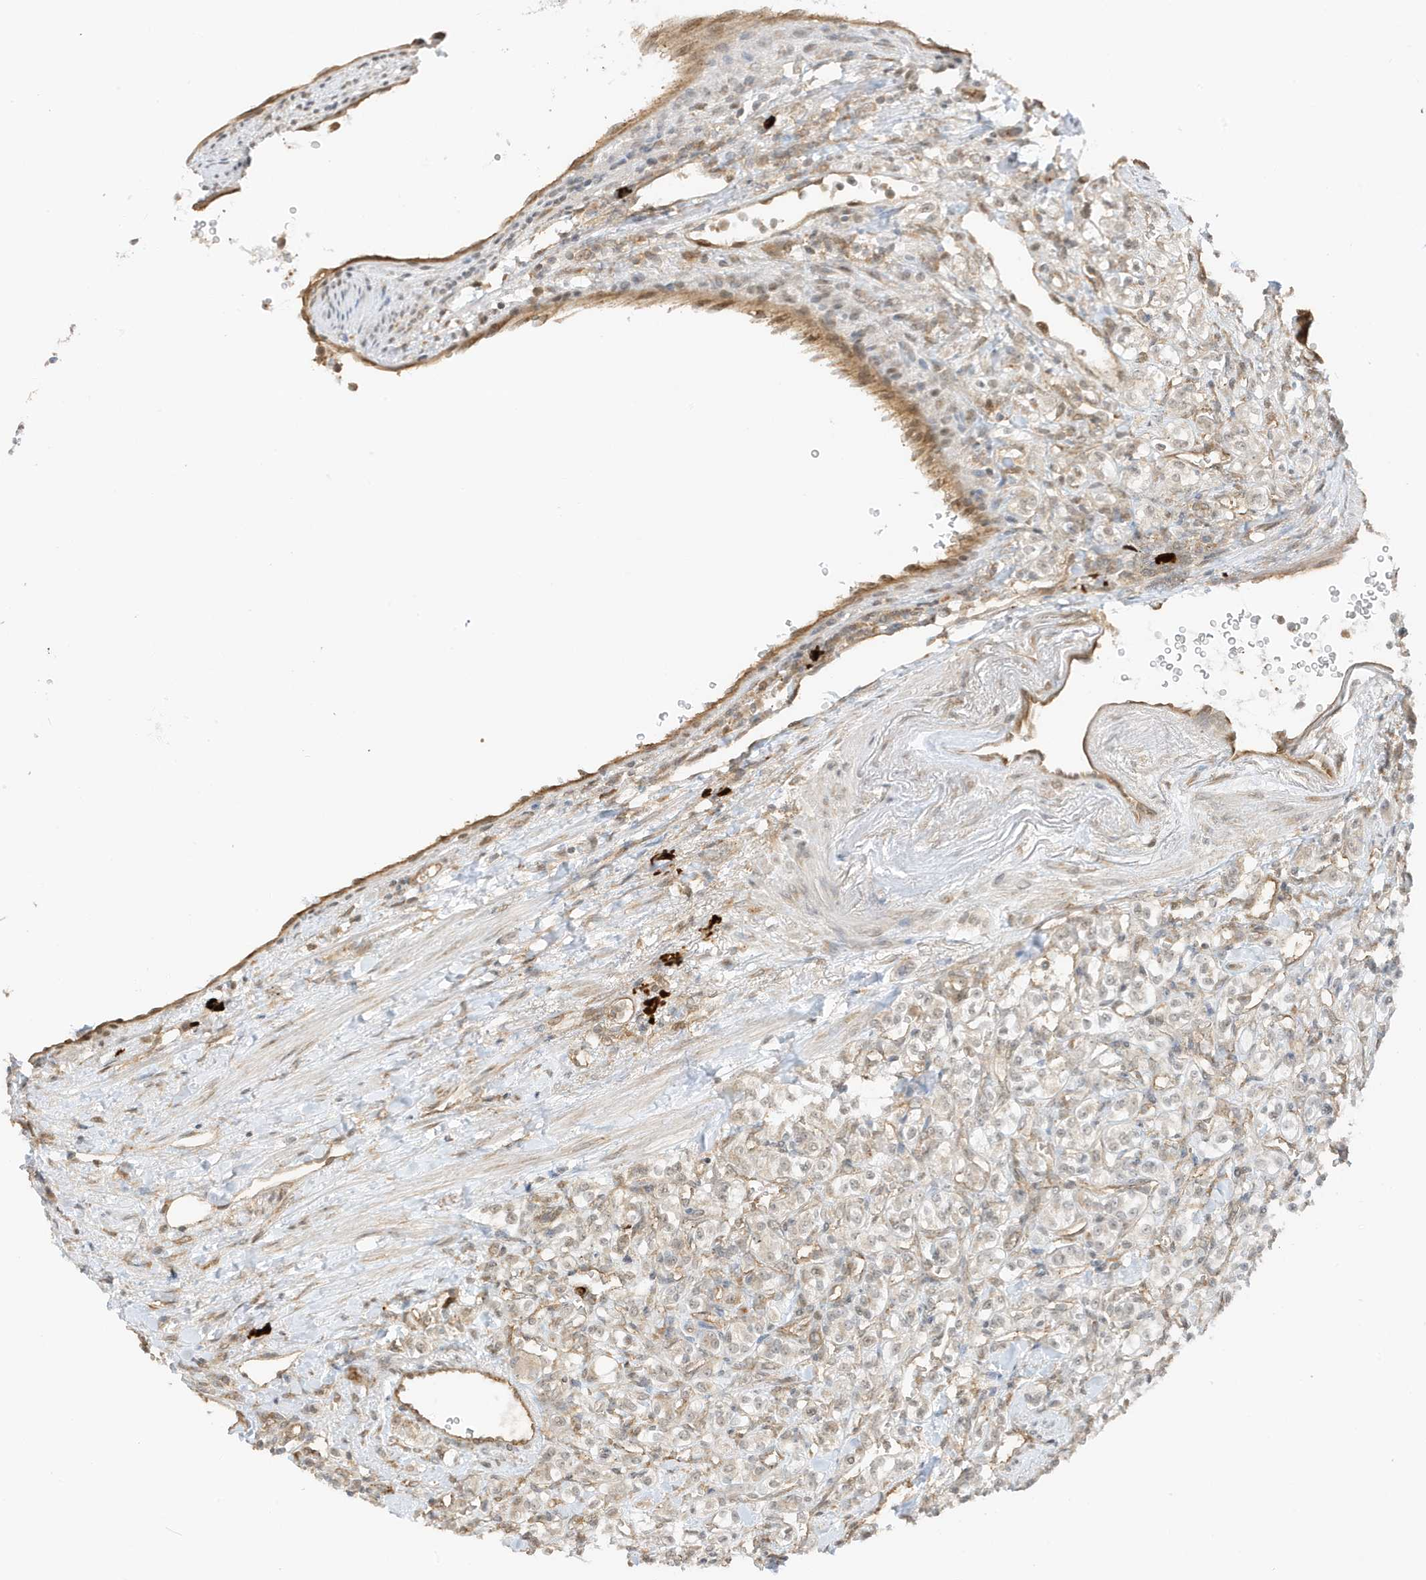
{"staining": {"intensity": "negative", "quantity": "none", "location": "none"}, "tissue": "renal cancer", "cell_type": "Tumor cells", "image_type": "cancer", "snomed": [{"axis": "morphology", "description": "Adenocarcinoma, NOS"}, {"axis": "topography", "description": "Kidney"}], "caption": "IHC image of neoplastic tissue: renal adenocarcinoma stained with DAB exhibits no significant protein staining in tumor cells. (Brightfield microscopy of DAB IHC at high magnification).", "gene": "UBAP2L", "patient": {"sex": "male", "age": 77}}